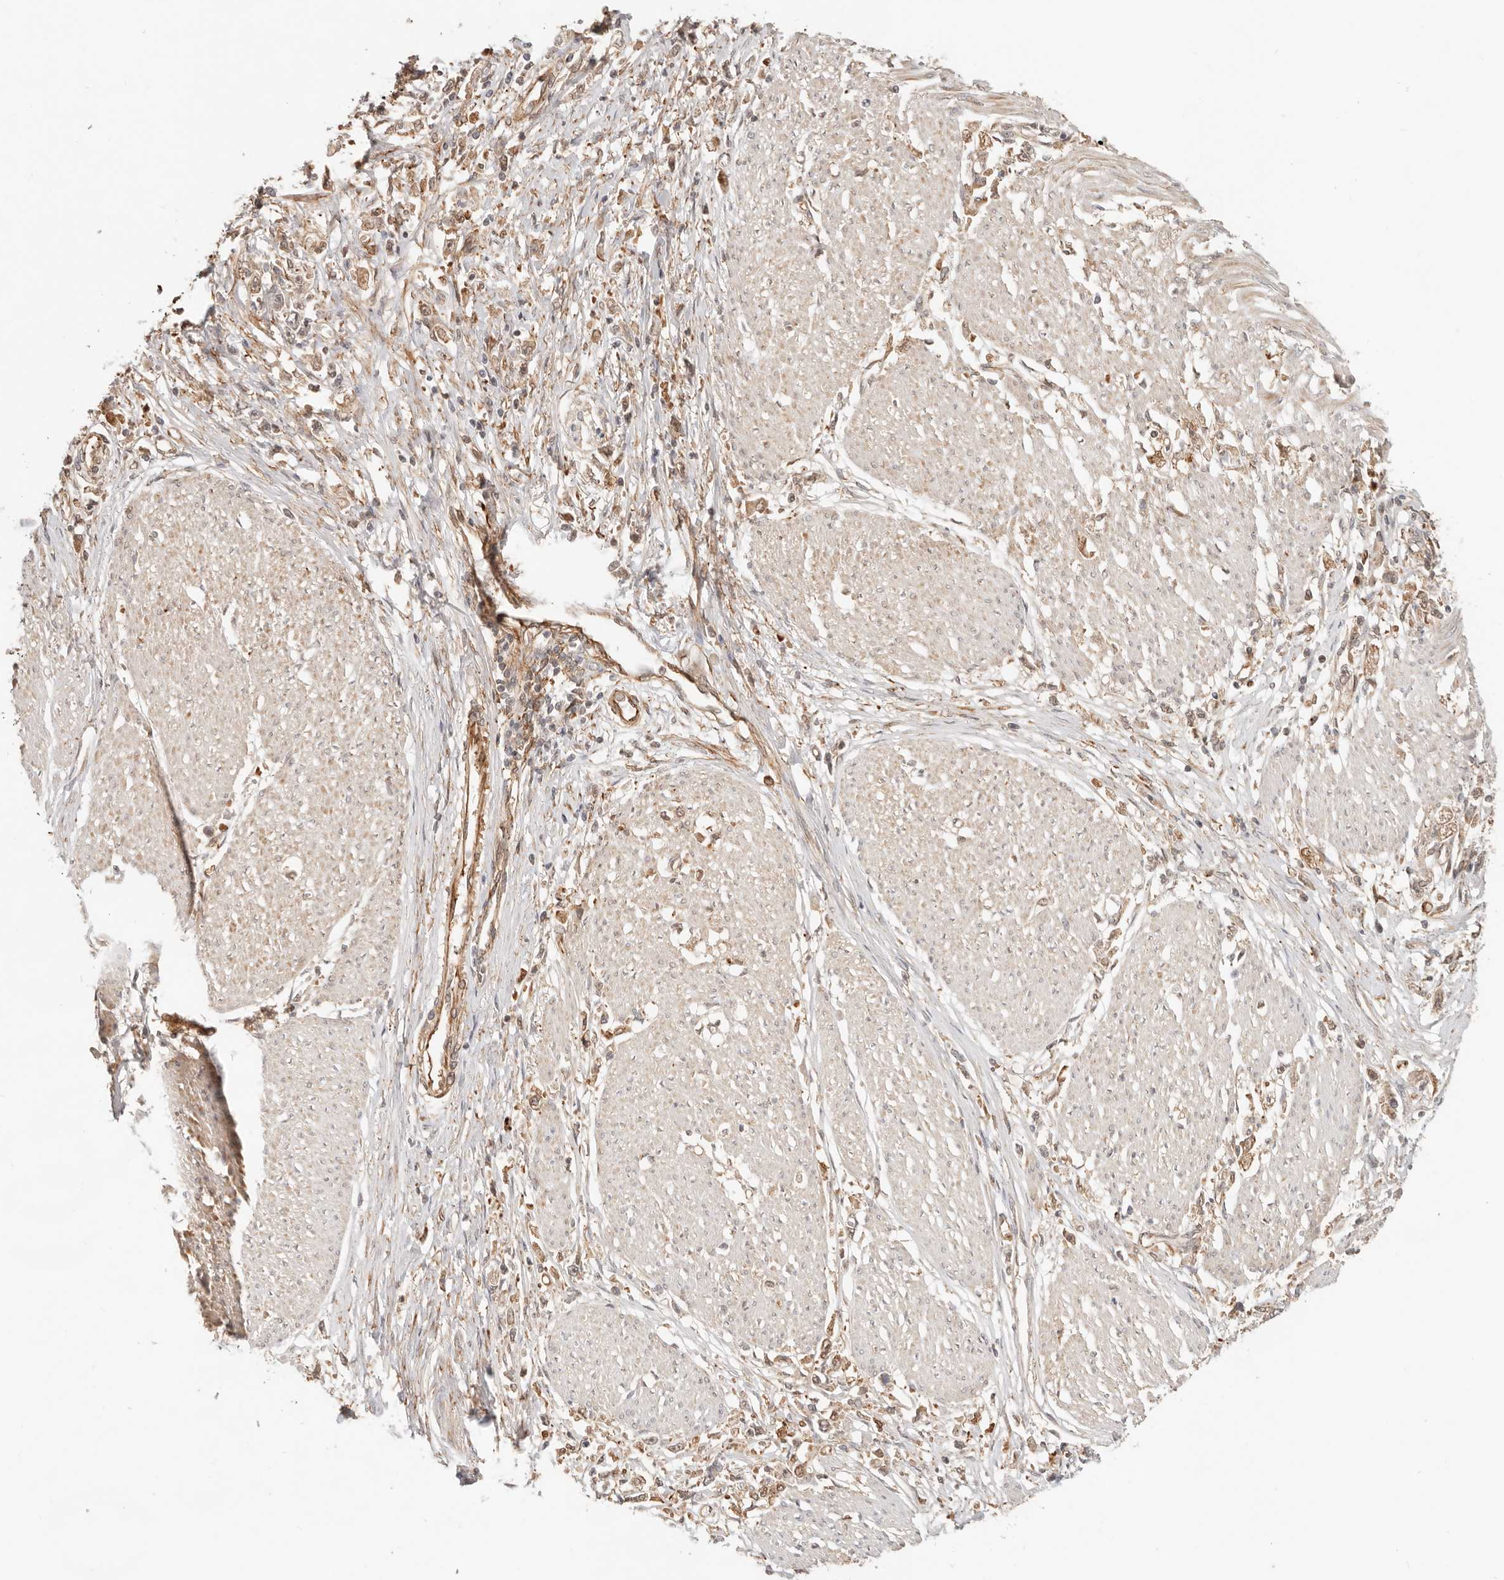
{"staining": {"intensity": "moderate", "quantity": ">75%", "location": "cytoplasmic/membranous,nuclear"}, "tissue": "stomach cancer", "cell_type": "Tumor cells", "image_type": "cancer", "snomed": [{"axis": "morphology", "description": "Adenocarcinoma, NOS"}, {"axis": "topography", "description": "Stomach"}], "caption": "Human stomach cancer (adenocarcinoma) stained with a protein marker exhibits moderate staining in tumor cells.", "gene": "HEXD", "patient": {"sex": "female", "age": 59}}